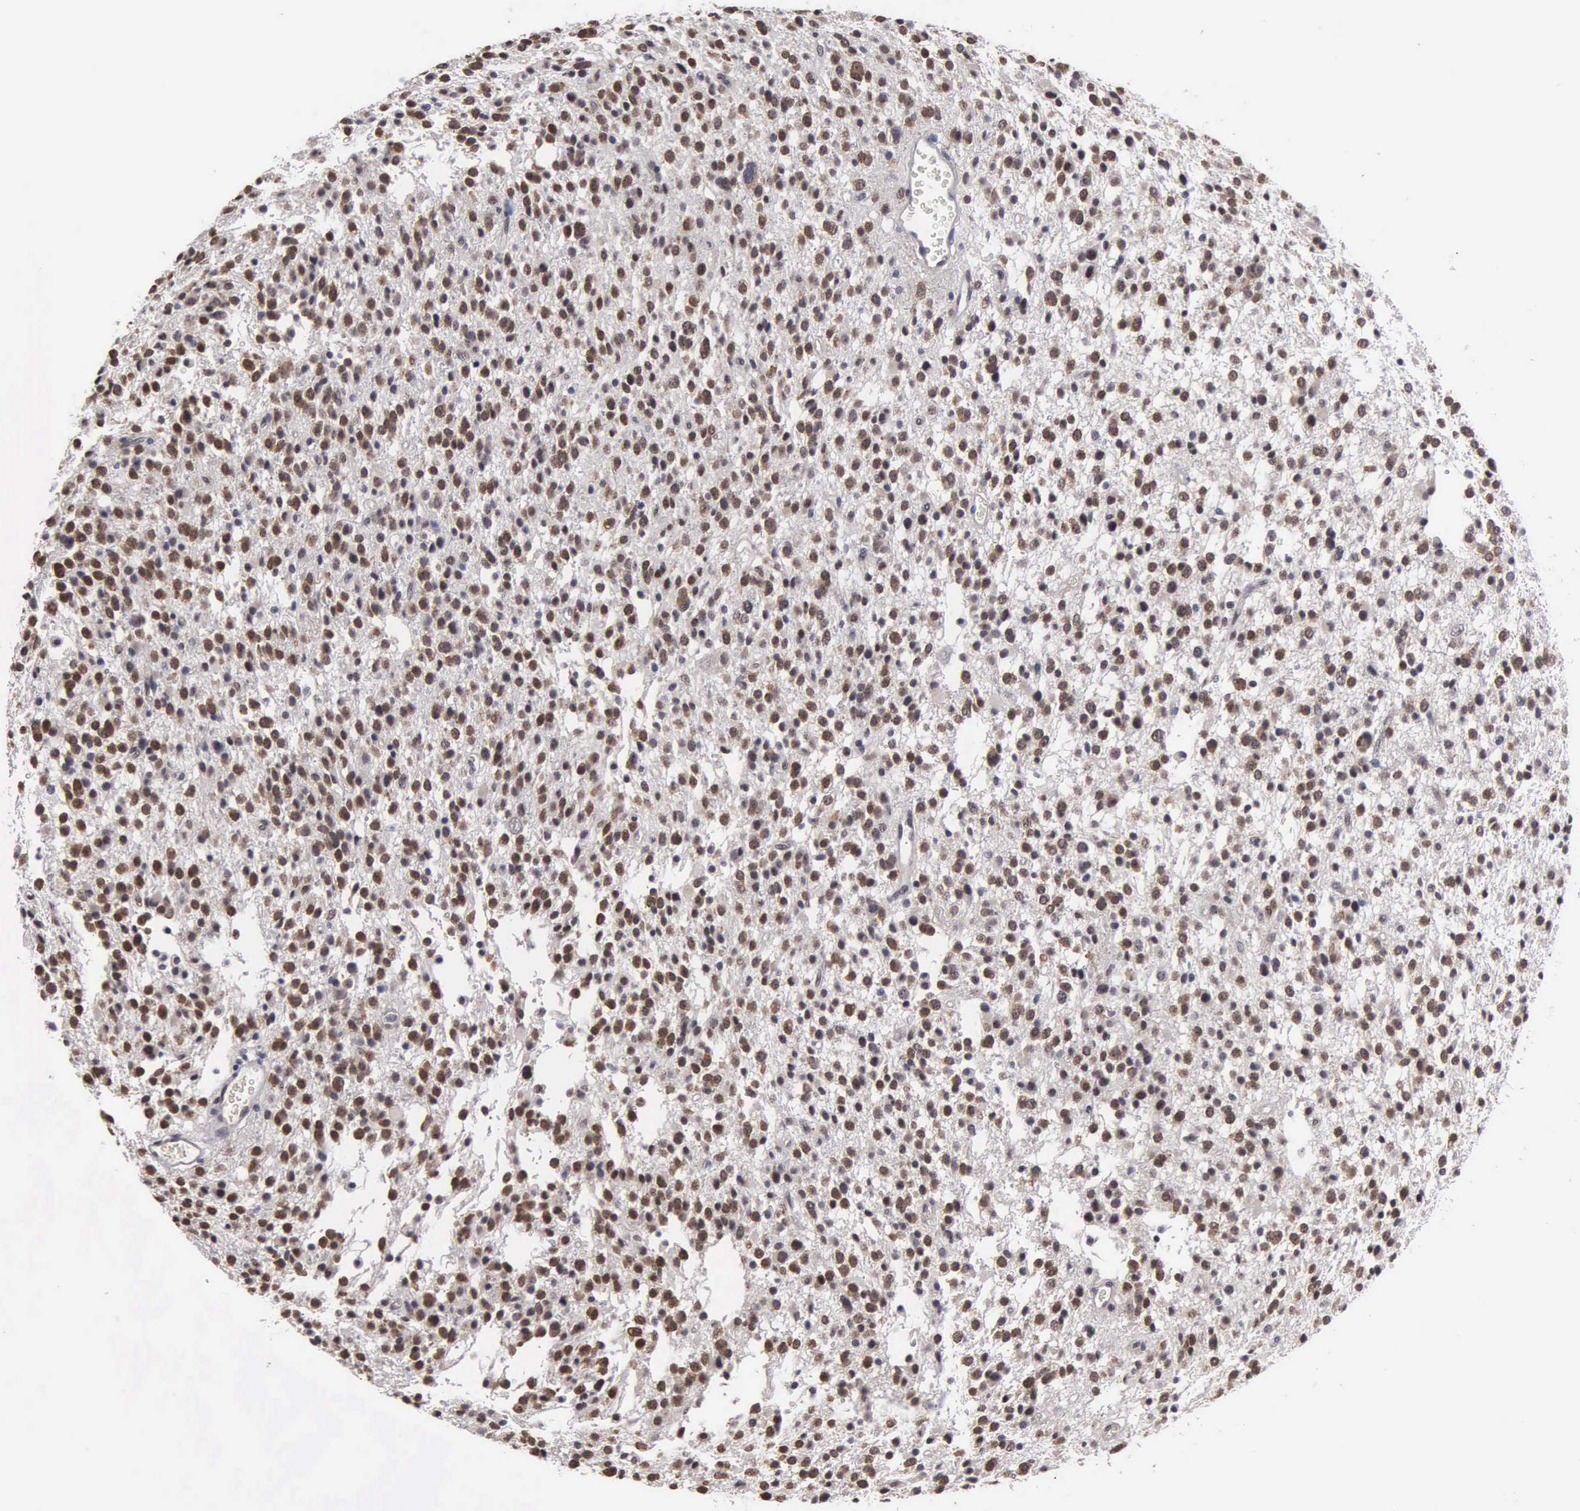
{"staining": {"intensity": "strong", "quantity": ">75%", "location": "cytoplasmic/membranous"}, "tissue": "glioma", "cell_type": "Tumor cells", "image_type": "cancer", "snomed": [{"axis": "morphology", "description": "Glioma, malignant, Low grade"}, {"axis": "topography", "description": "Brain"}], "caption": "Tumor cells reveal strong cytoplasmic/membranous expression in approximately >75% of cells in malignant low-grade glioma. (DAB (3,3'-diaminobenzidine) IHC with brightfield microscopy, high magnification).", "gene": "ZBTB33", "patient": {"sex": "female", "age": 36}}